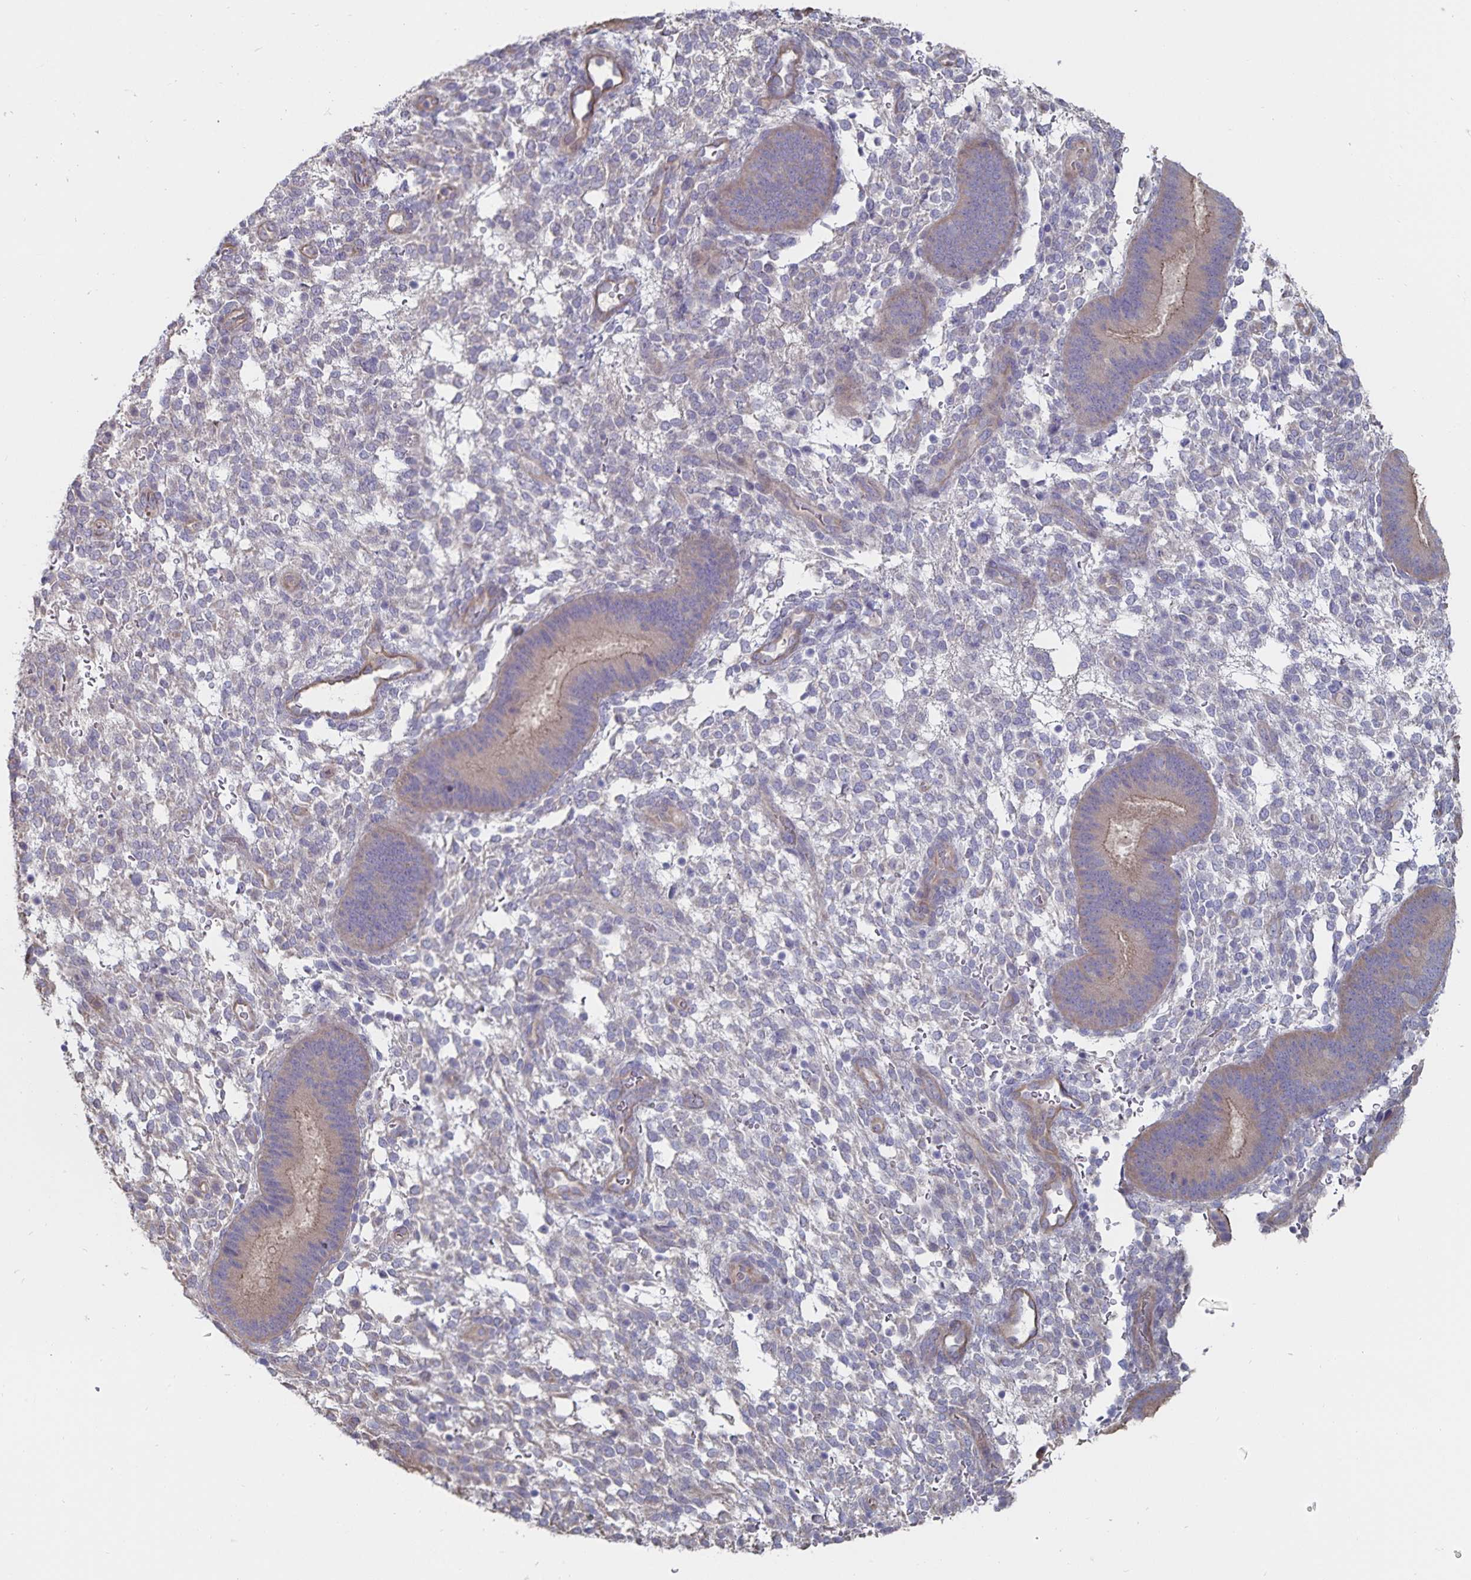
{"staining": {"intensity": "negative", "quantity": "none", "location": "none"}, "tissue": "endometrium", "cell_type": "Cells in endometrial stroma", "image_type": "normal", "snomed": [{"axis": "morphology", "description": "Normal tissue, NOS"}, {"axis": "topography", "description": "Endometrium"}], "caption": "This is an immunohistochemistry (IHC) histopathology image of benign human endometrium. There is no expression in cells in endometrial stroma.", "gene": "SSTR1", "patient": {"sex": "female", "age": 39}}